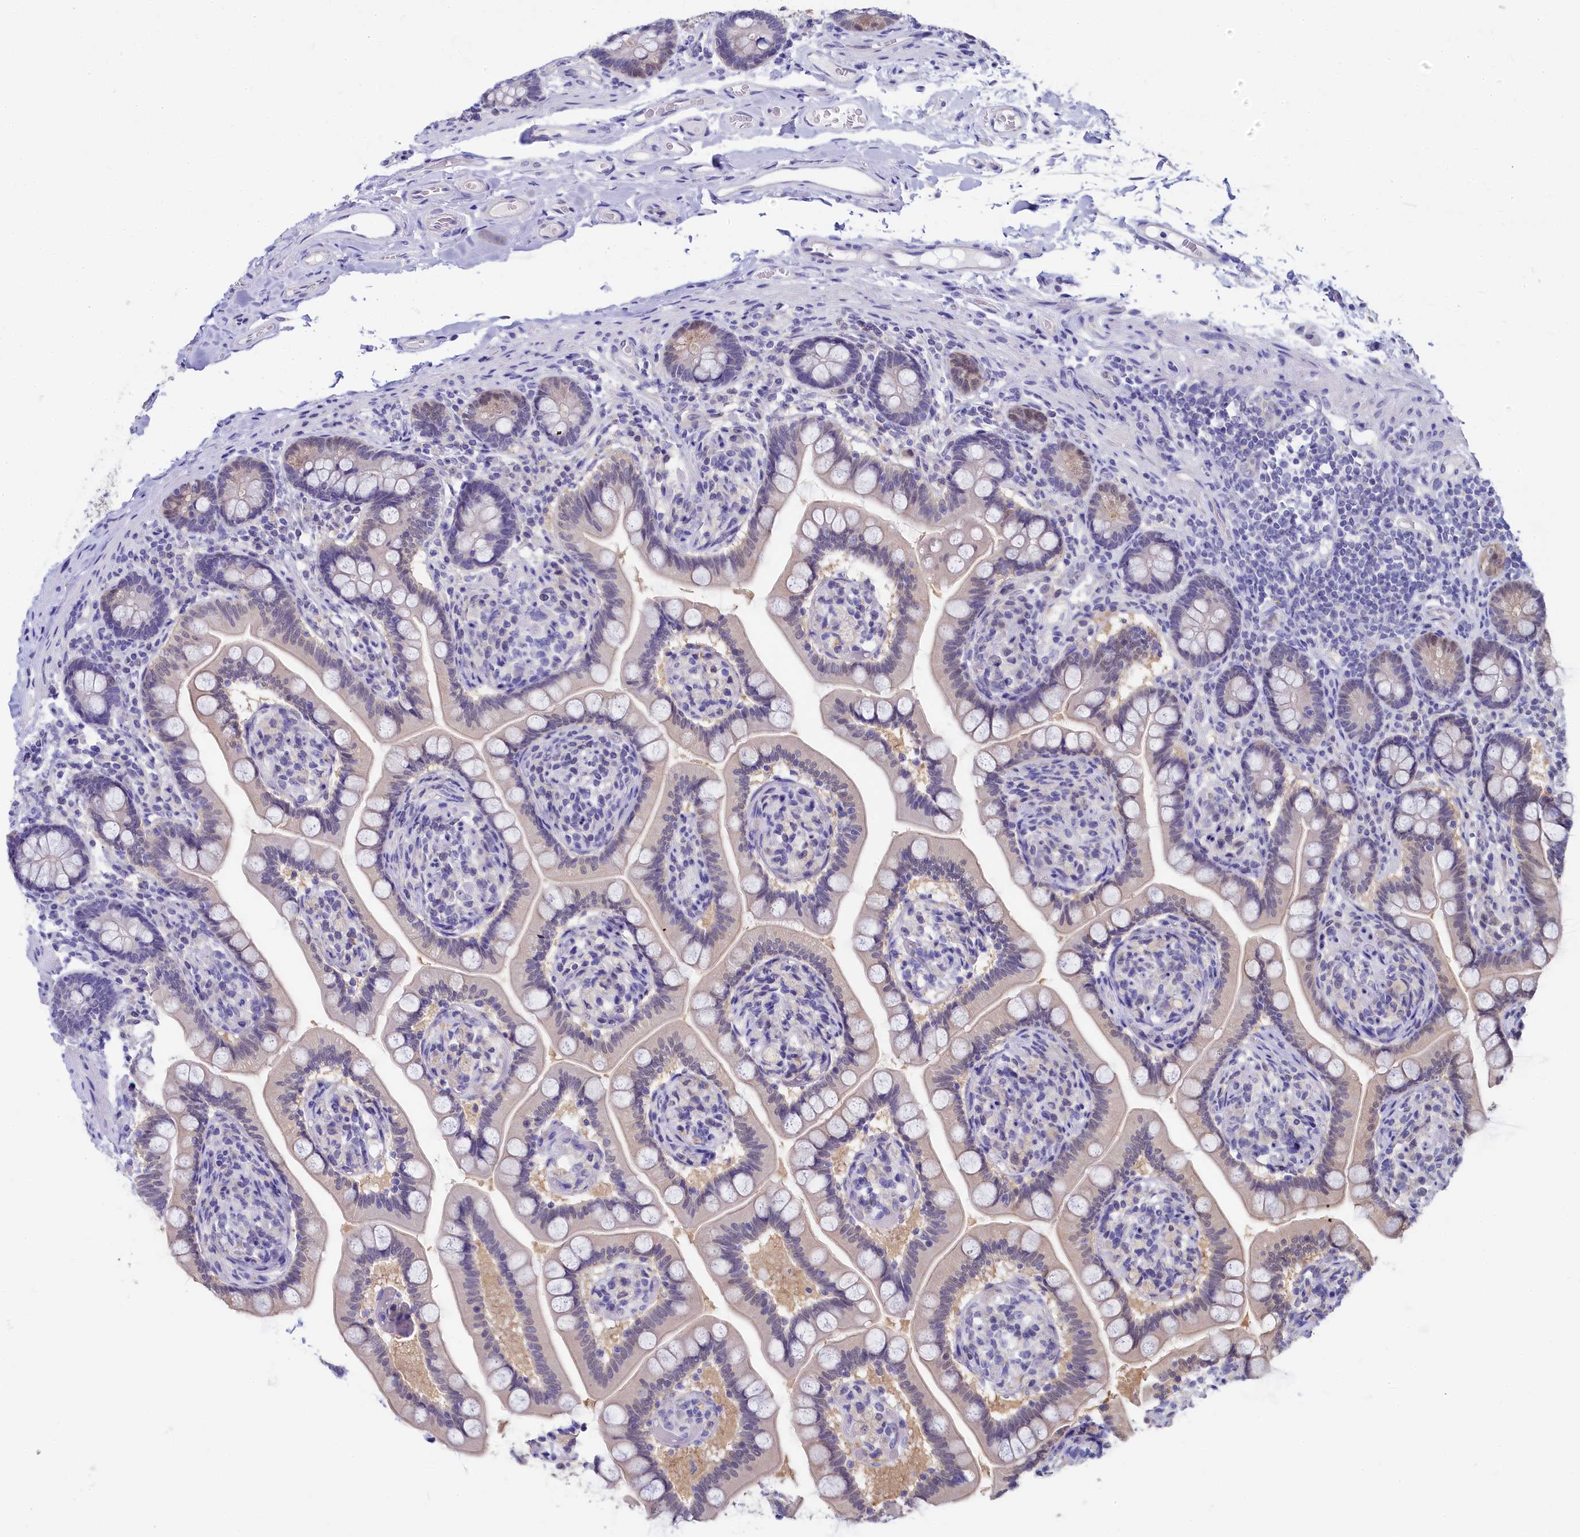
{"staining": {"intensity": "weak", "quantity": "<25%", "location": "nuclear"}, "tissue": "small intestine", "cell_type": "Glandular cells", "image_type": "normal", "snomed": [{"axis": "morphology", "description": "Normal tissue, NOS"}, {"axis": "topography", "description": "Small intestine"}], "caption": "Photomicrograph shows no significant protein expression in glandular cells of benign small intestine.", "gene": "C11orf54", "patient": {"sex": "female", "age": 64}}